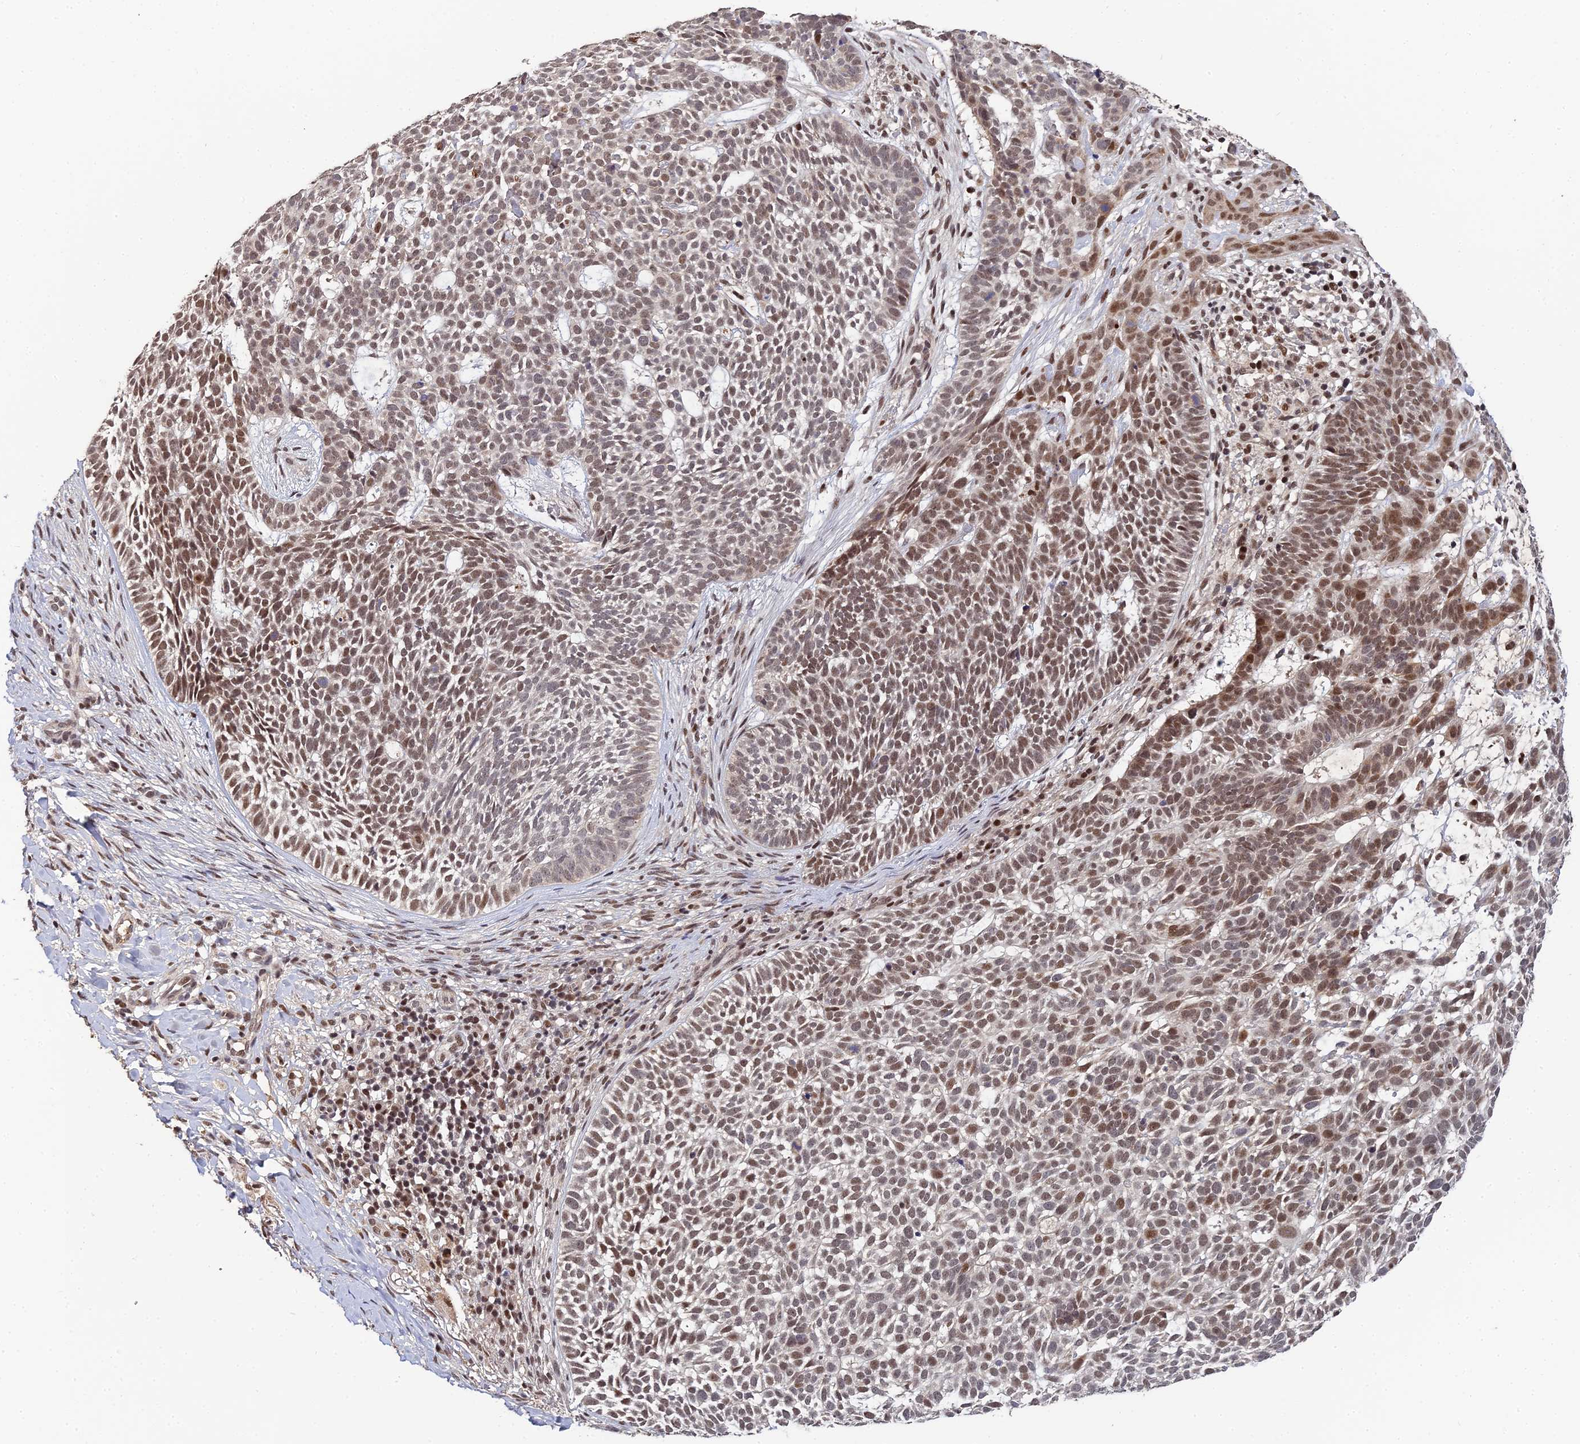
{"staining": {"intensity": "moderate", "quantity": "25%-75%", "location": "nuclear"}, "tissue": "skin cancer", "cell_type": "Tumor cells", "image_type": "cancer", "snomed": [{"axis": "morphology", "description": "Basal cell carcinoma"}, {"axis": "topography", "description": "Skin"}], "caption": "Skin basal cell carcinoma stained for a protein shows moderate nuclear positivity in tumor cells.", "gene": "ERCC5", "patient": {"sex": "female", "age": 78}}